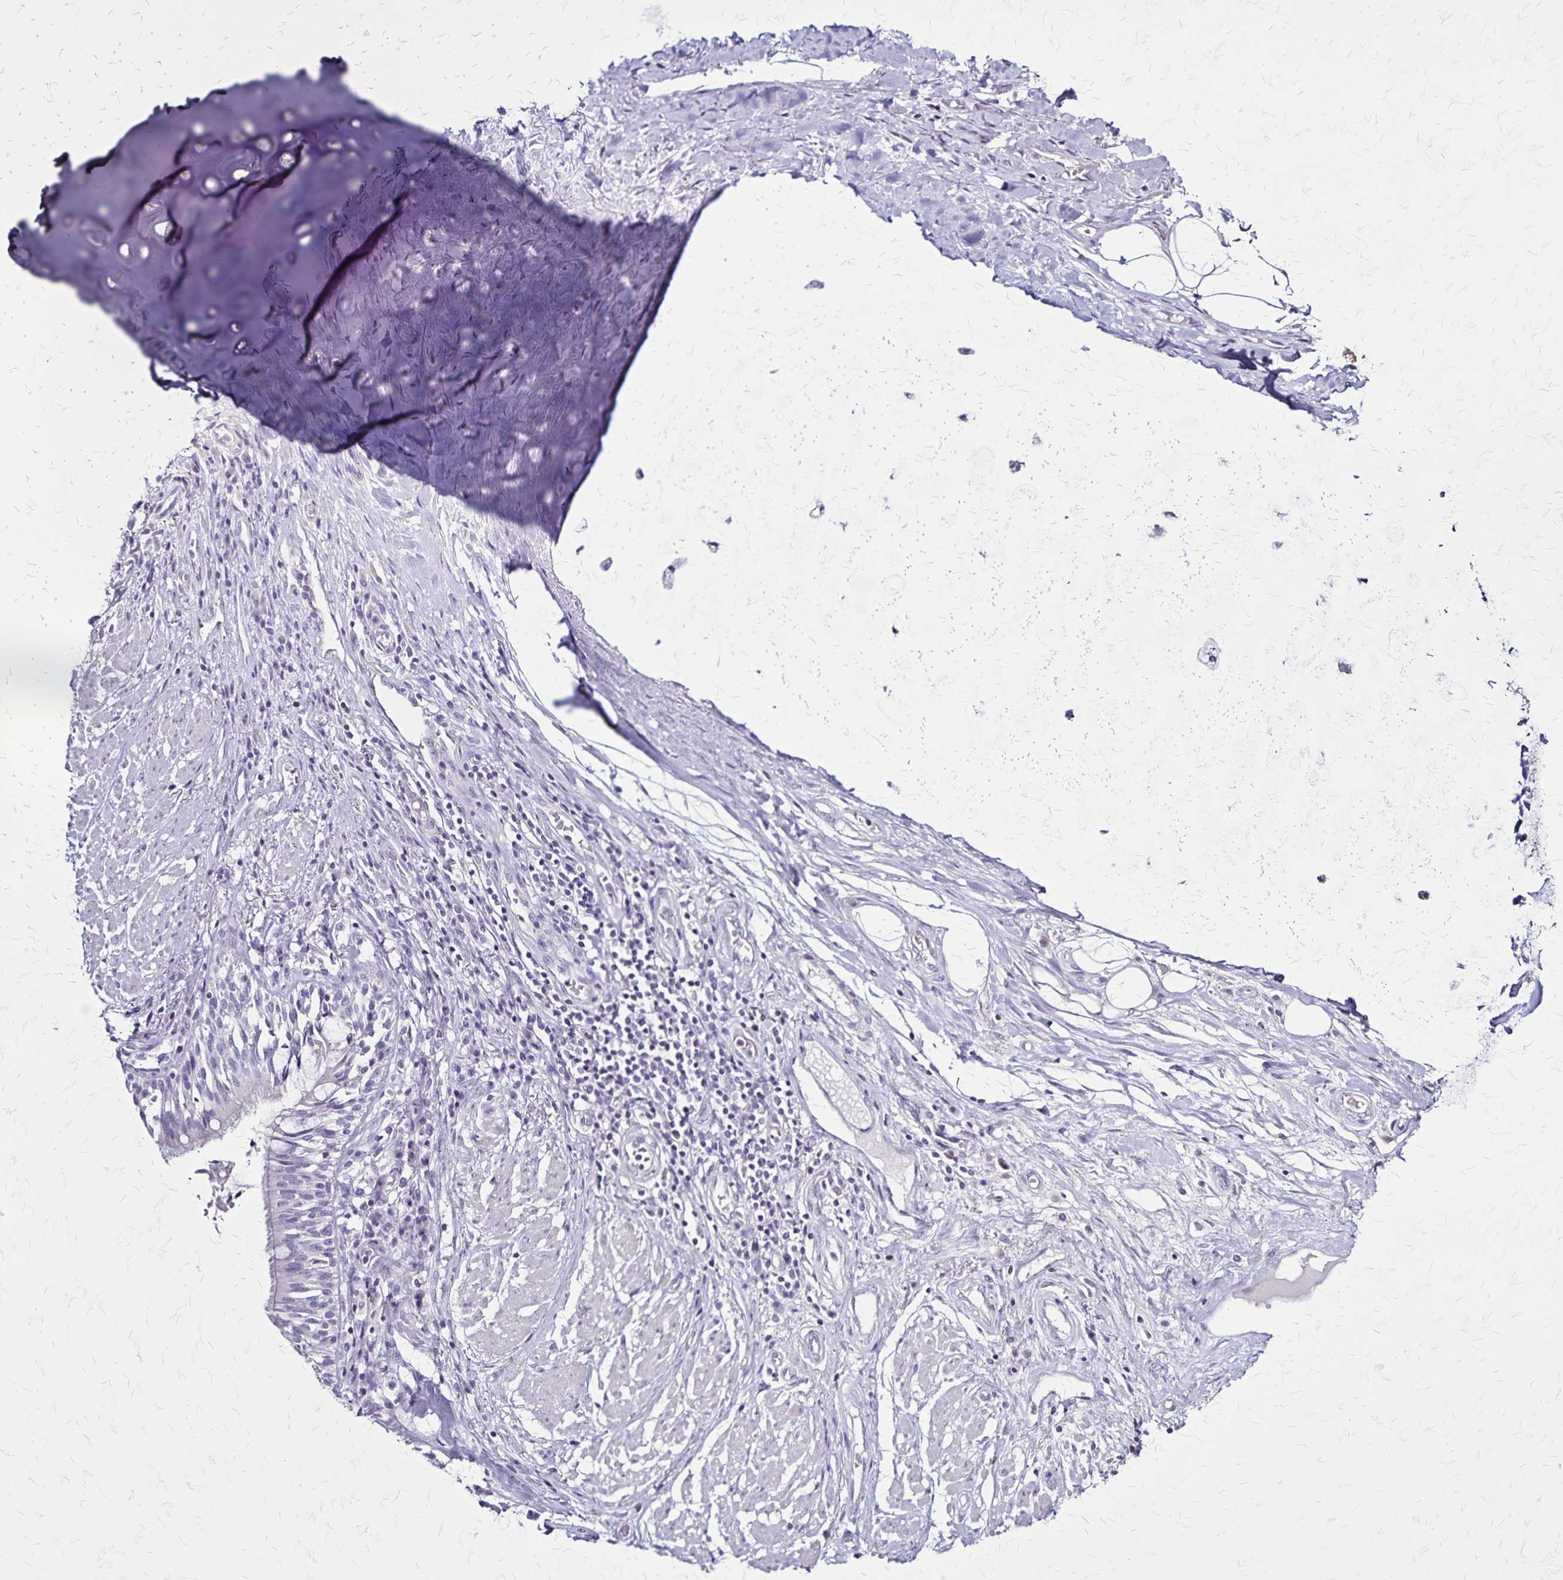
{"staining": {"intensity": "negative", "quantity": "none", "location": "none"}, "tissue": "adipose tissue", "cell_type": "Adipocytes", "image_type": "normal", "snomed": [{"axis": "morphology", "description": "Normal tissue, NOS"}, {"axis": "topography", "description": "Cartilage tissue"}, {"axis": "topography", "description": "Bronchus"}], "caption": "This is an immunohistochemistry (IHC) micrograph of normal adipose tissue. There is no positivity in adipocytes.", "gene": "PLXNA4", "patient": {"sex": "male", "age": 64}}